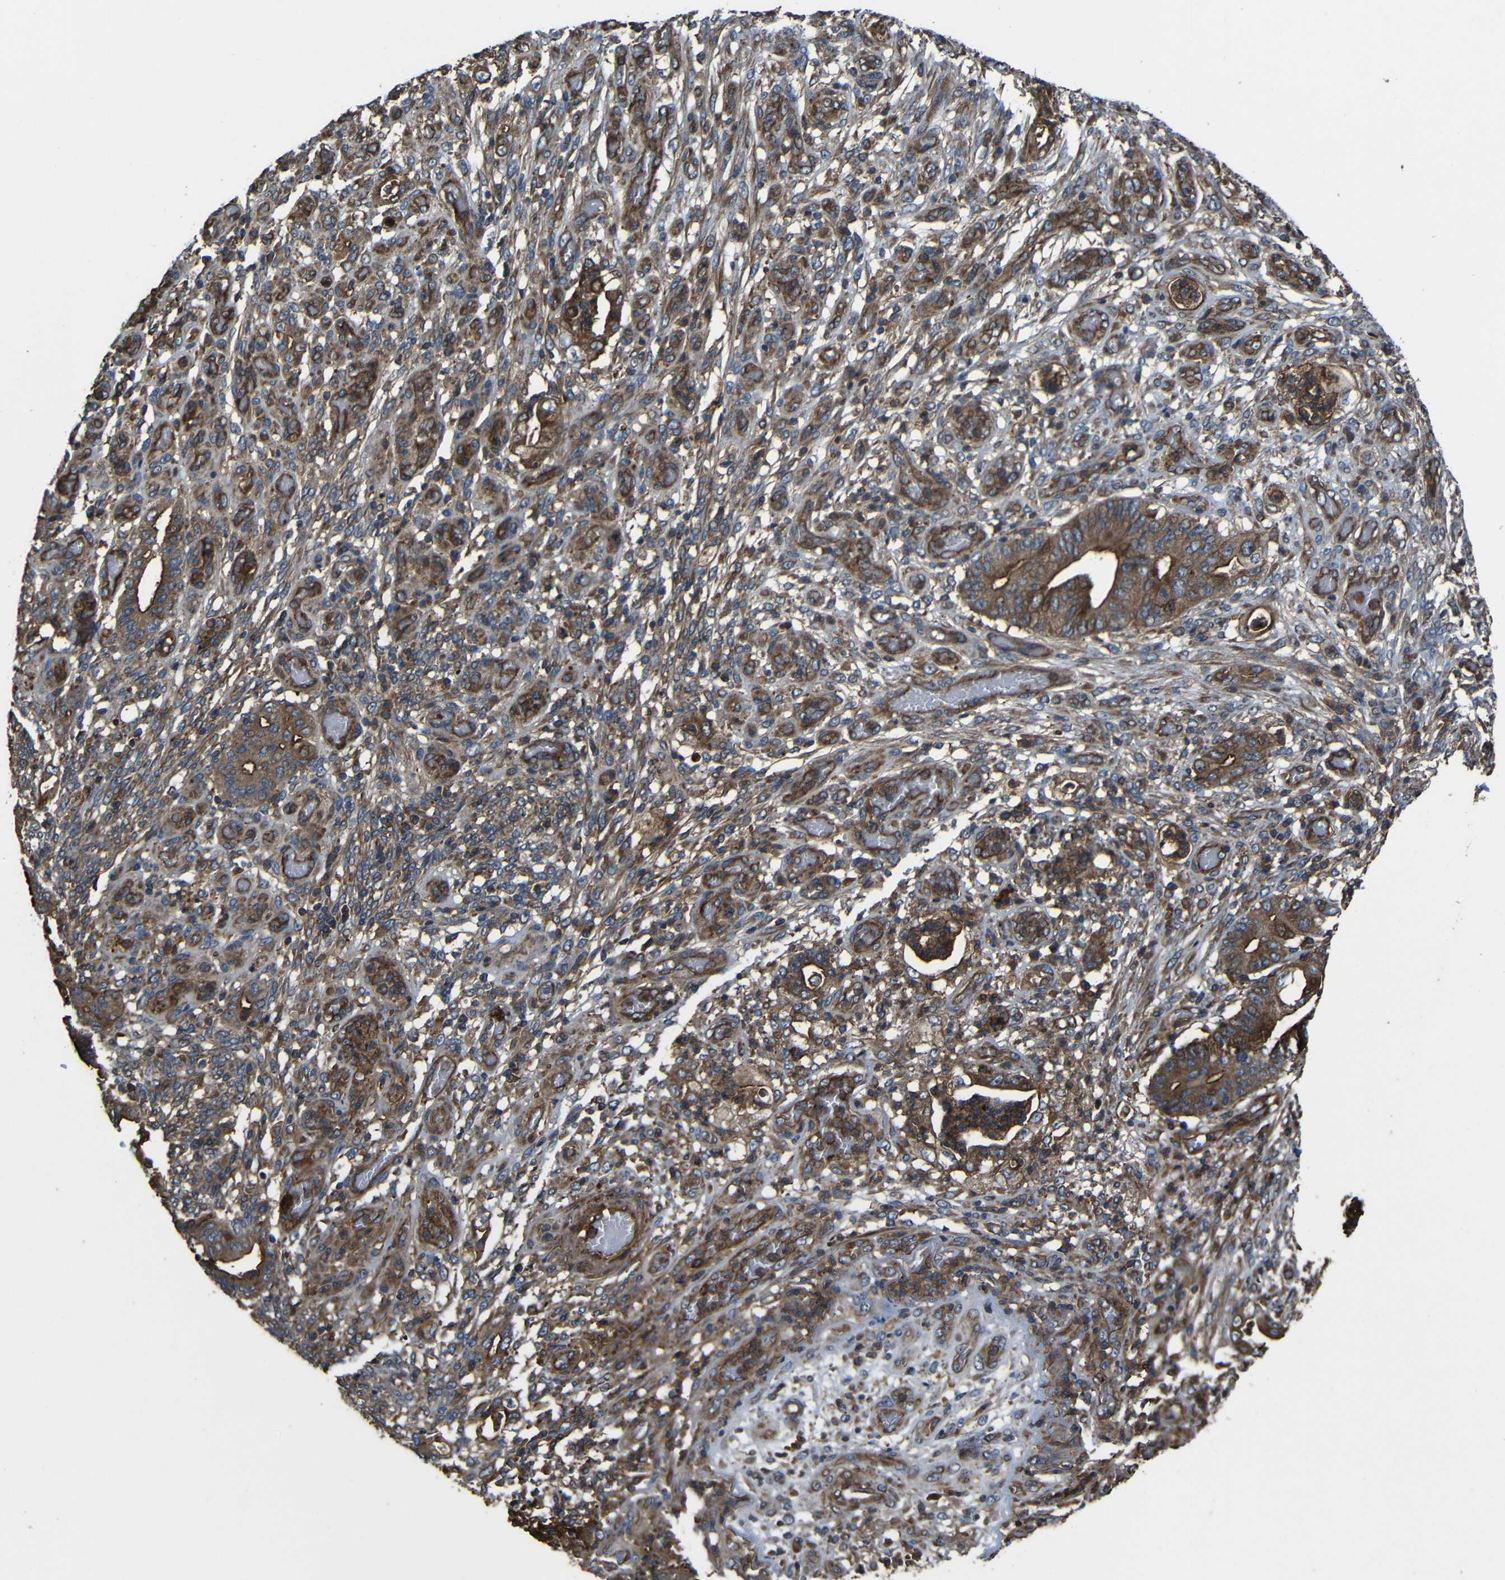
{"staining": {"intensity": "moderate", "quantity": ">75%", "location": "cytoplasmic/membranous"}, "tissue": "stomach cancer", "cell_type": "Tumor cells", "image_type": "cancer", "snomed": [{"axis": "morphology", "description": "Adenocarcinoma, NOS"}, {"axis": "topography", "description": "Stomach"}], "caption": "High-magnification brightfield microscopy of stomach cancer stained with DAB (brown) and counterstained with hematoxylin (blue). tumor cells exhibit moderate cytoplasmic/membranous positivity is present in about>75% of cells.", "gene": "PTCH1", "patient": {"sex": "female", "age": 73}}